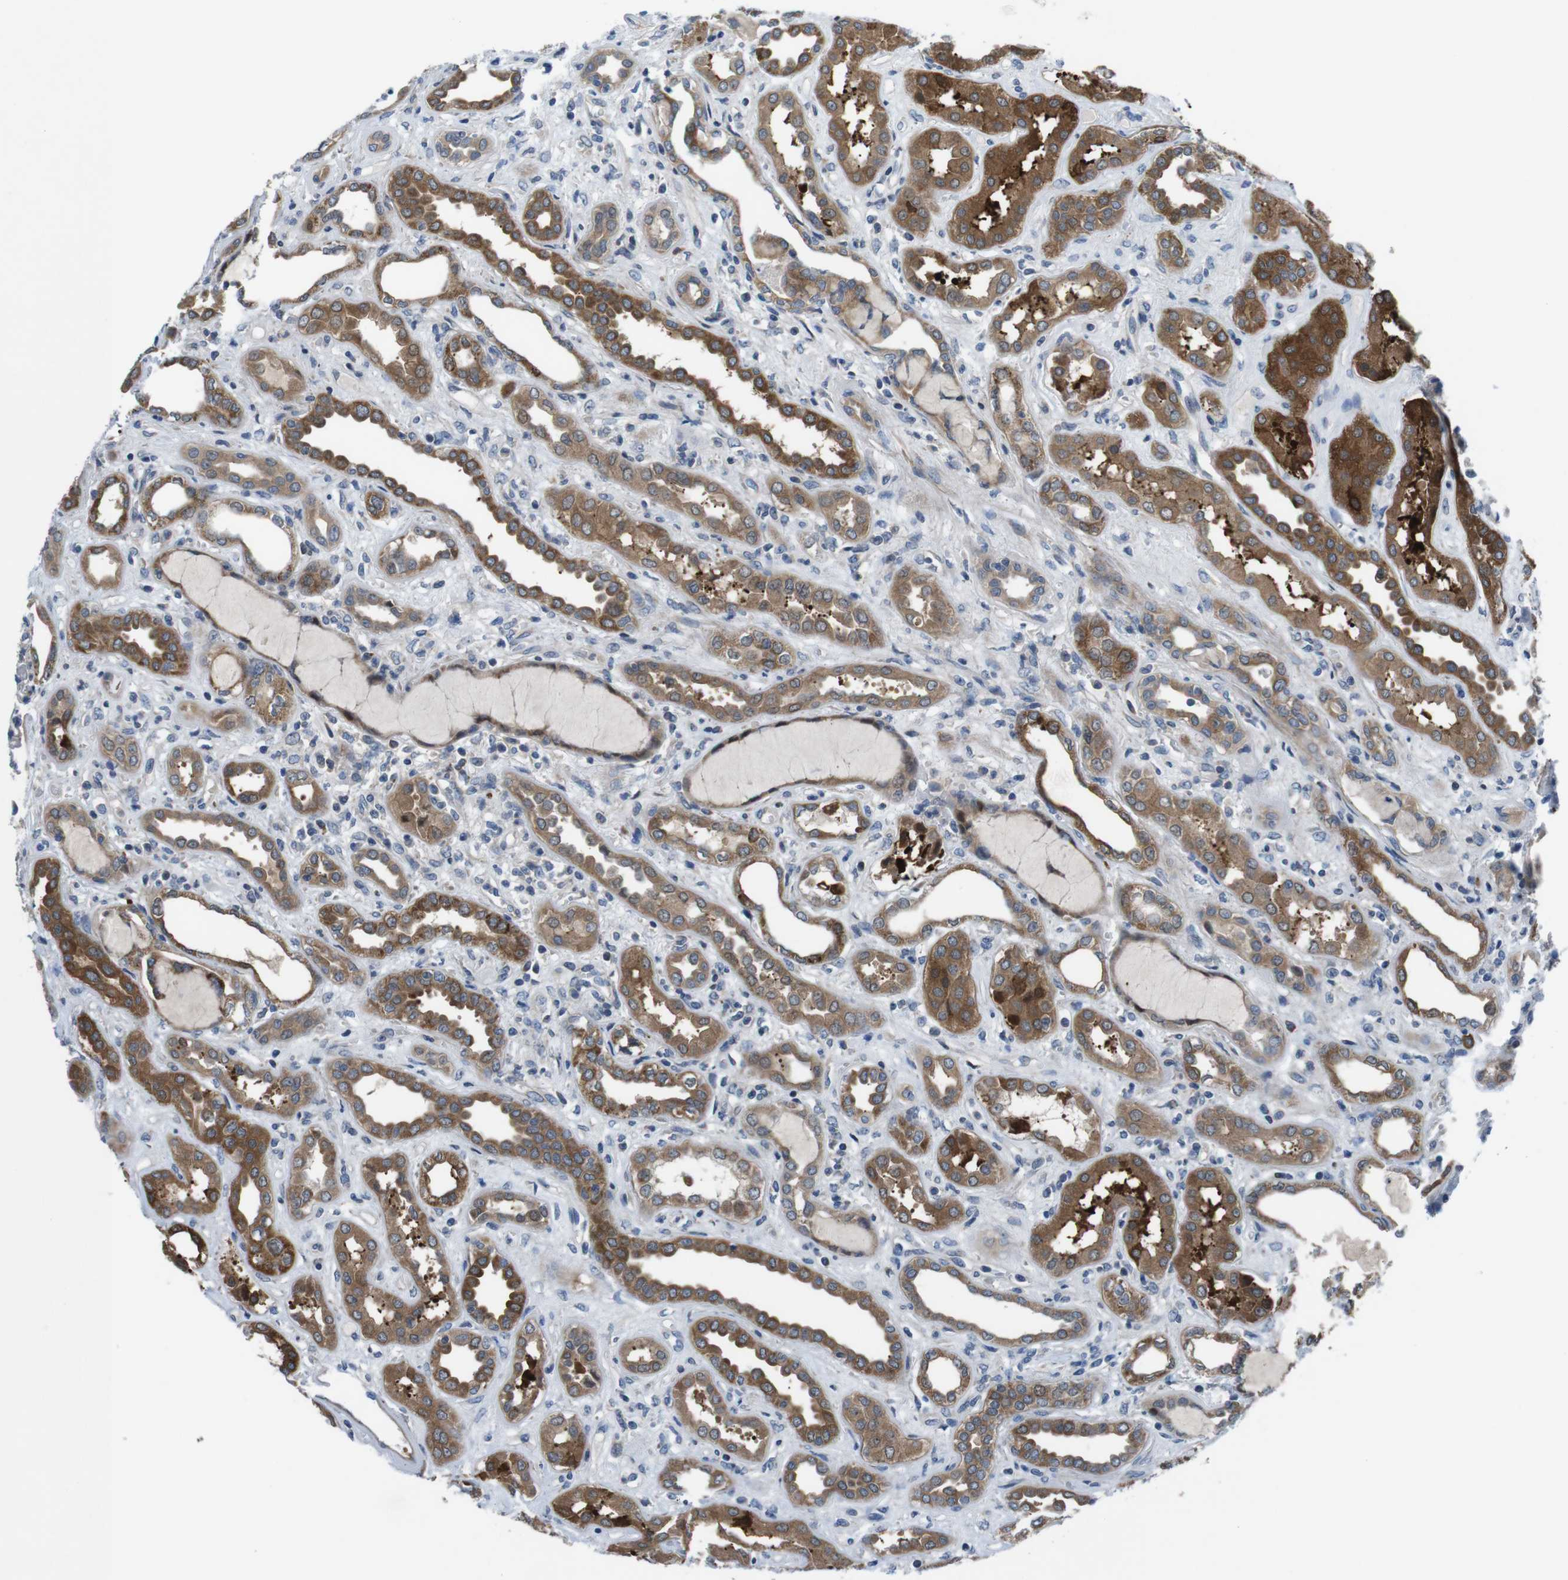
{"staining": {"intensity": "negative", "quantity": "none", "location": "none"}, "tissue": "kidney", "cell_type": "Cells in glomeruli", "image_type": "normal", "snomed": [{"axis": "morphology", "description": "Normal tissue, NOS"}, {"axis": "topography", "description": "Kidney"}], "caption": "An immunohistochemistry (IHC) photomicrograph of normal kidney is shown. There is no staining in cells in glomeruli of kidney.", "gene": "JAK1", "patient": {"sex": "male", "age": 59}}